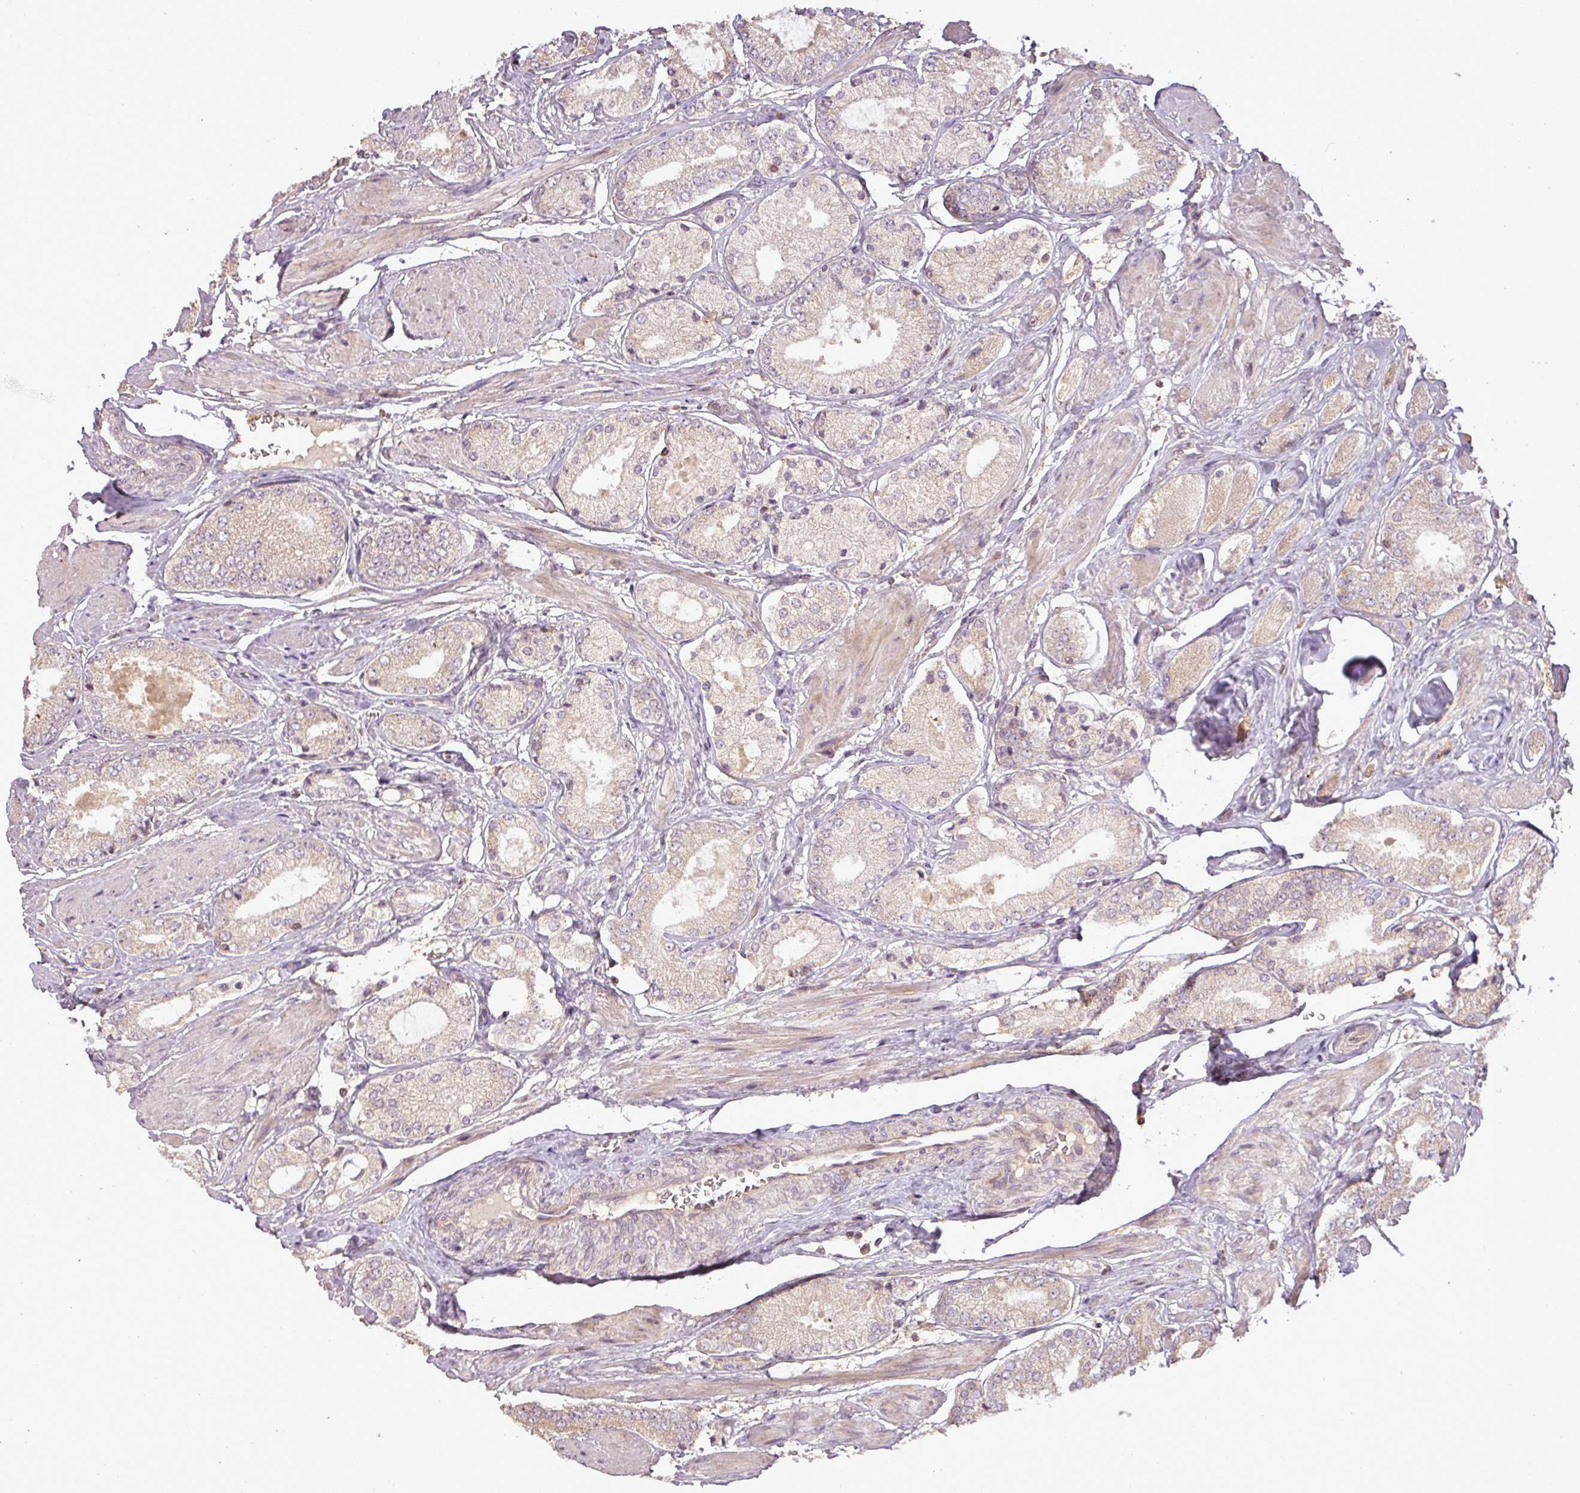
{"staining": {"intensity": "weak", "quantity": "25%-75%", "location": "cytoplasmic/membranous"}, "tissue": "prostate cancer", "cell_type": "Tumor cells", "image_type": "cancer", "snomed": [{"axis": "morphology", "description": "Adenocarcinoma, High grade"}, {"axis": "topography", "description": "Prostate and seminal vesicle, NOS"}], "caption": "Immunohistochemical staining of prostate cancer (adenocarcinoma (high-grade)) reveals low levels of weak cytoplasmic/membranous staining in about 25%-75% of tumor cells.", "gene": "FAIM", "patient": {"sex": "male", "age": 64}}